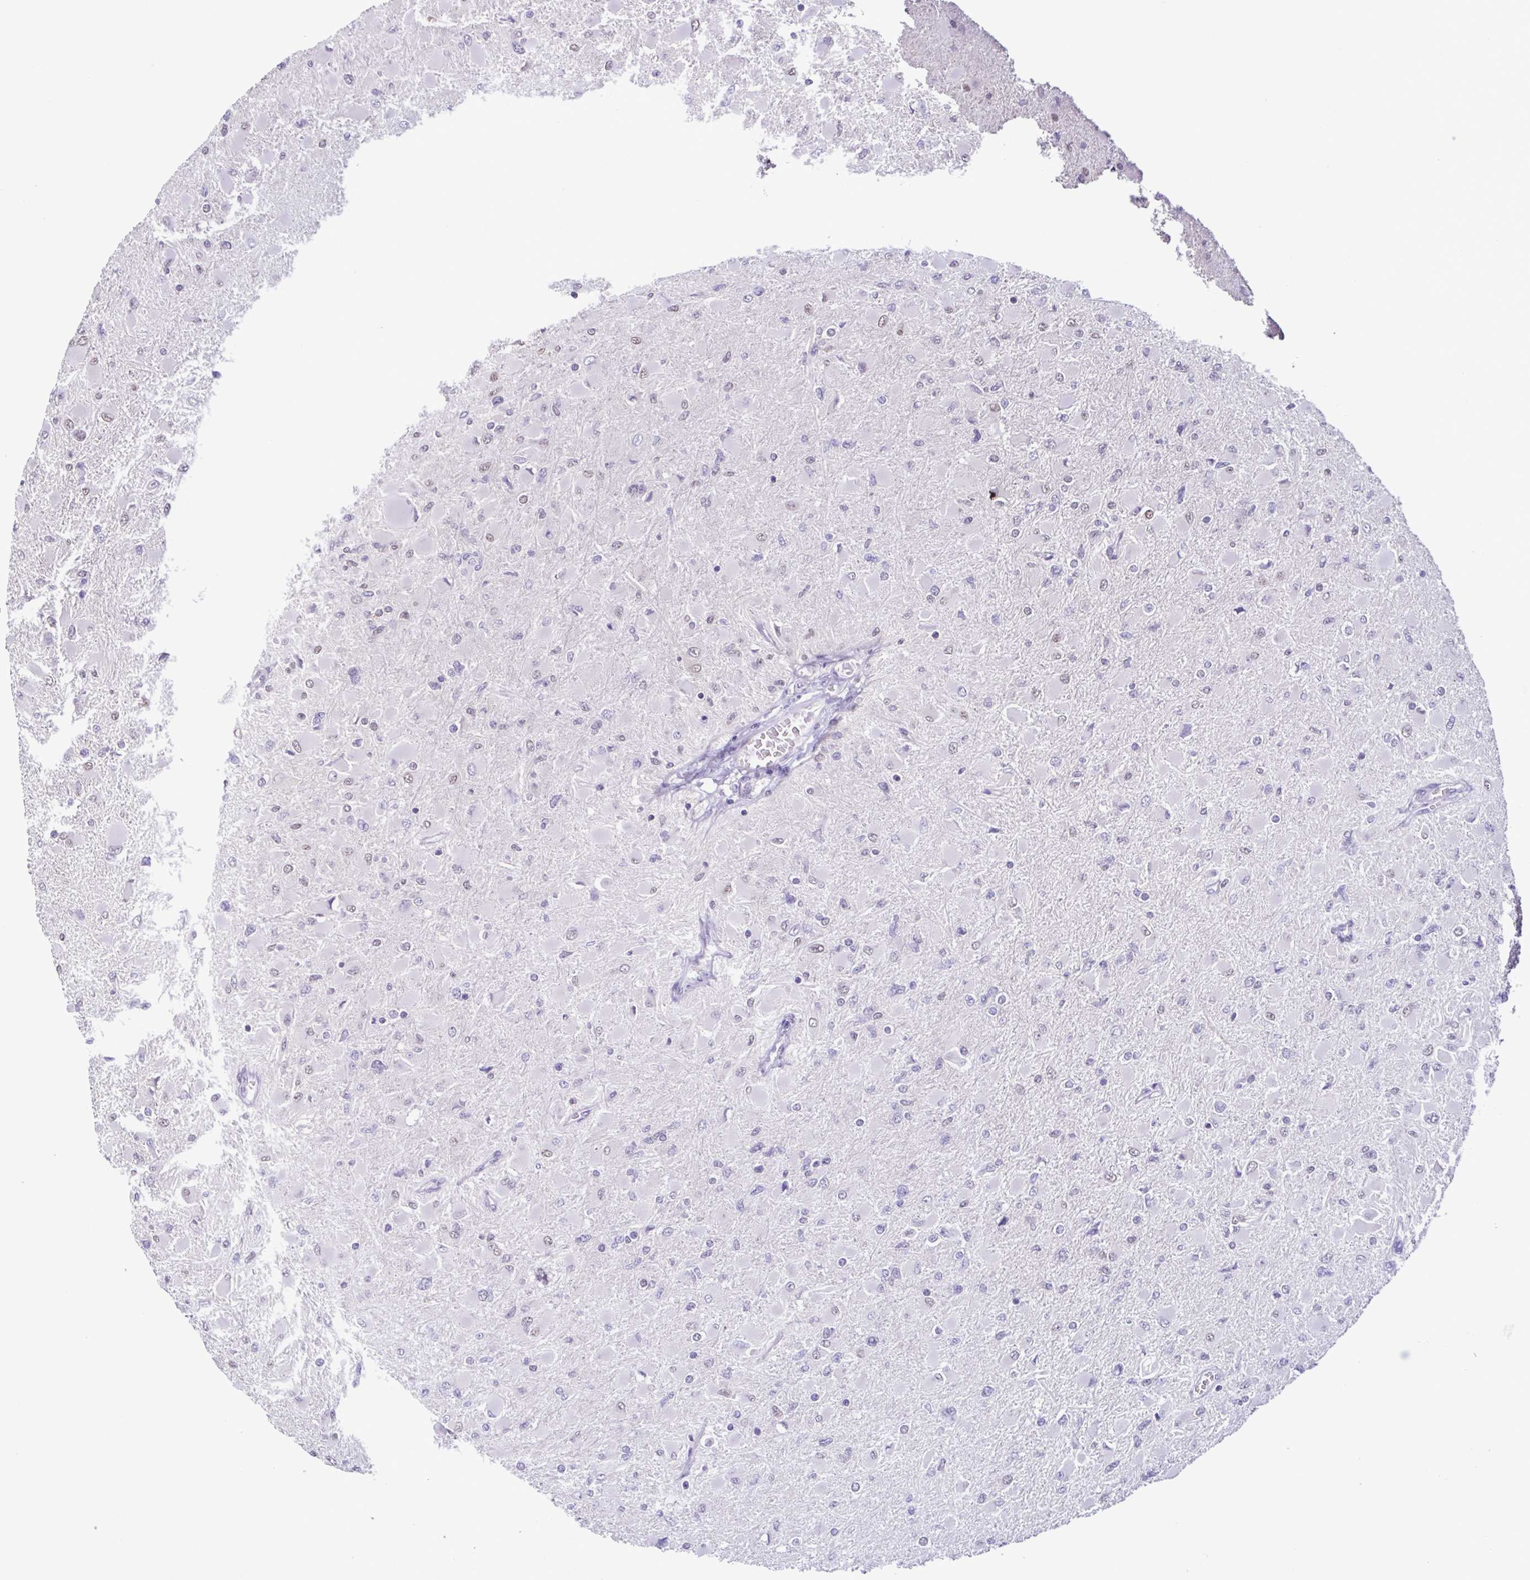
{"staining": {"intensity": "weak", "quantity": "<25%", "location": "nuclear"}, "tissue": "glioma", "cell_type": "Tumor cells", "image_type": "cancer", "snomed": [{"axis": "morphology", "description": "Glioma, malignant, High grade"}, {"axis": "topography", "description": "Cerebral cortex"}], "caption": "A high-resolution photomicrograph shows immunohistochemistry (IHC) staining of glioma, which displays no significant expression in tumor cells.", "gene": "ACTRT3", "patient": {"sex": "female", "age": 36}}